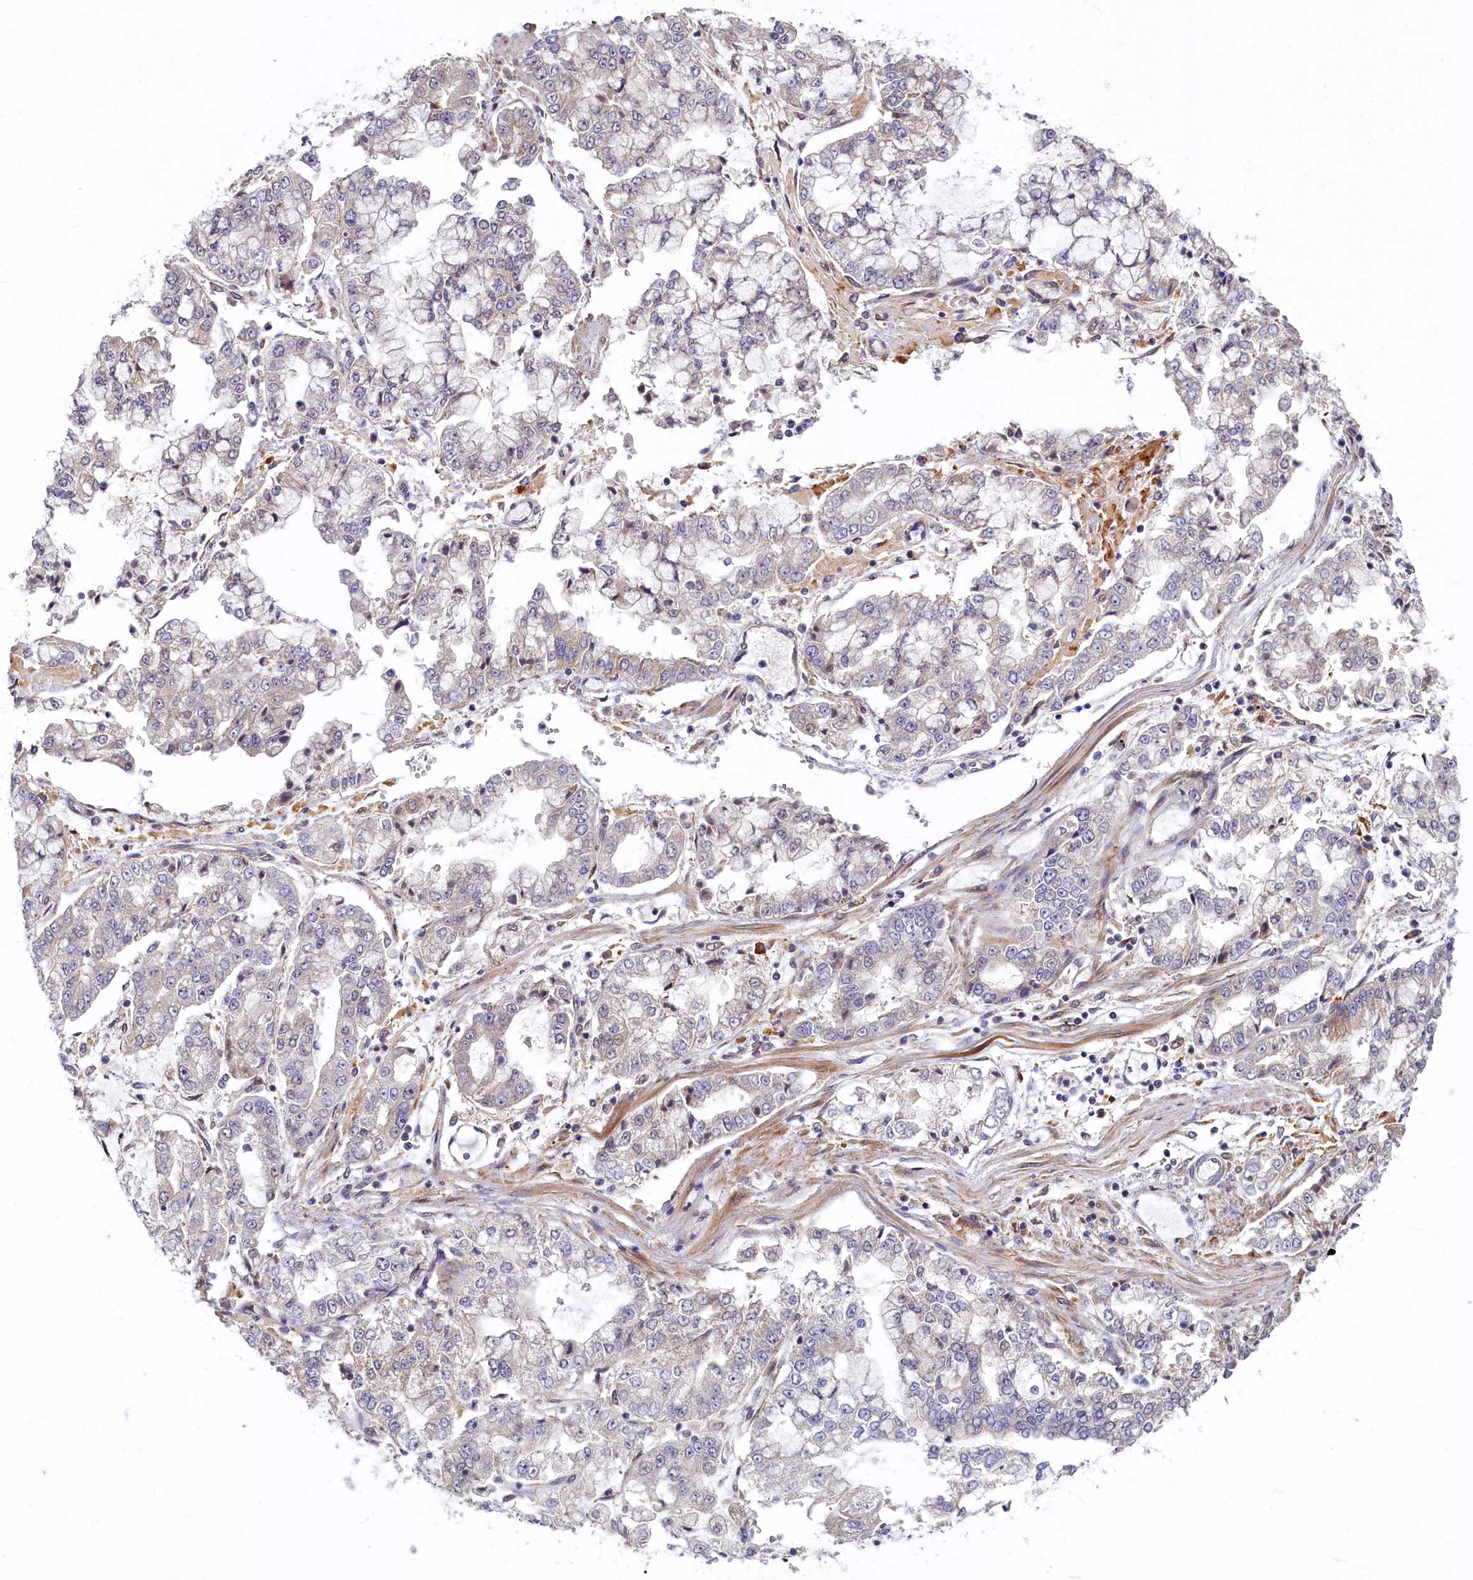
{"staining": {"intensity": "weak", "quantity": "<25%", "location": "cytoplasmic/membranous"}, "tissue": "stomach cancer", "cell_type": "Tumor cells", "image_type": "cancer", "snomed": [{"axis": "morphology", "description": "Adenocarcinoma, NOS"}, {"axis": "topography", "description": "Stomach"}], "caption": "The photomicrograph reveals no staining of tumor cells in adenocarcinoma (stomach).", "gene": "SLC16A14", "patient": {"sex": "male", "age": 76}}